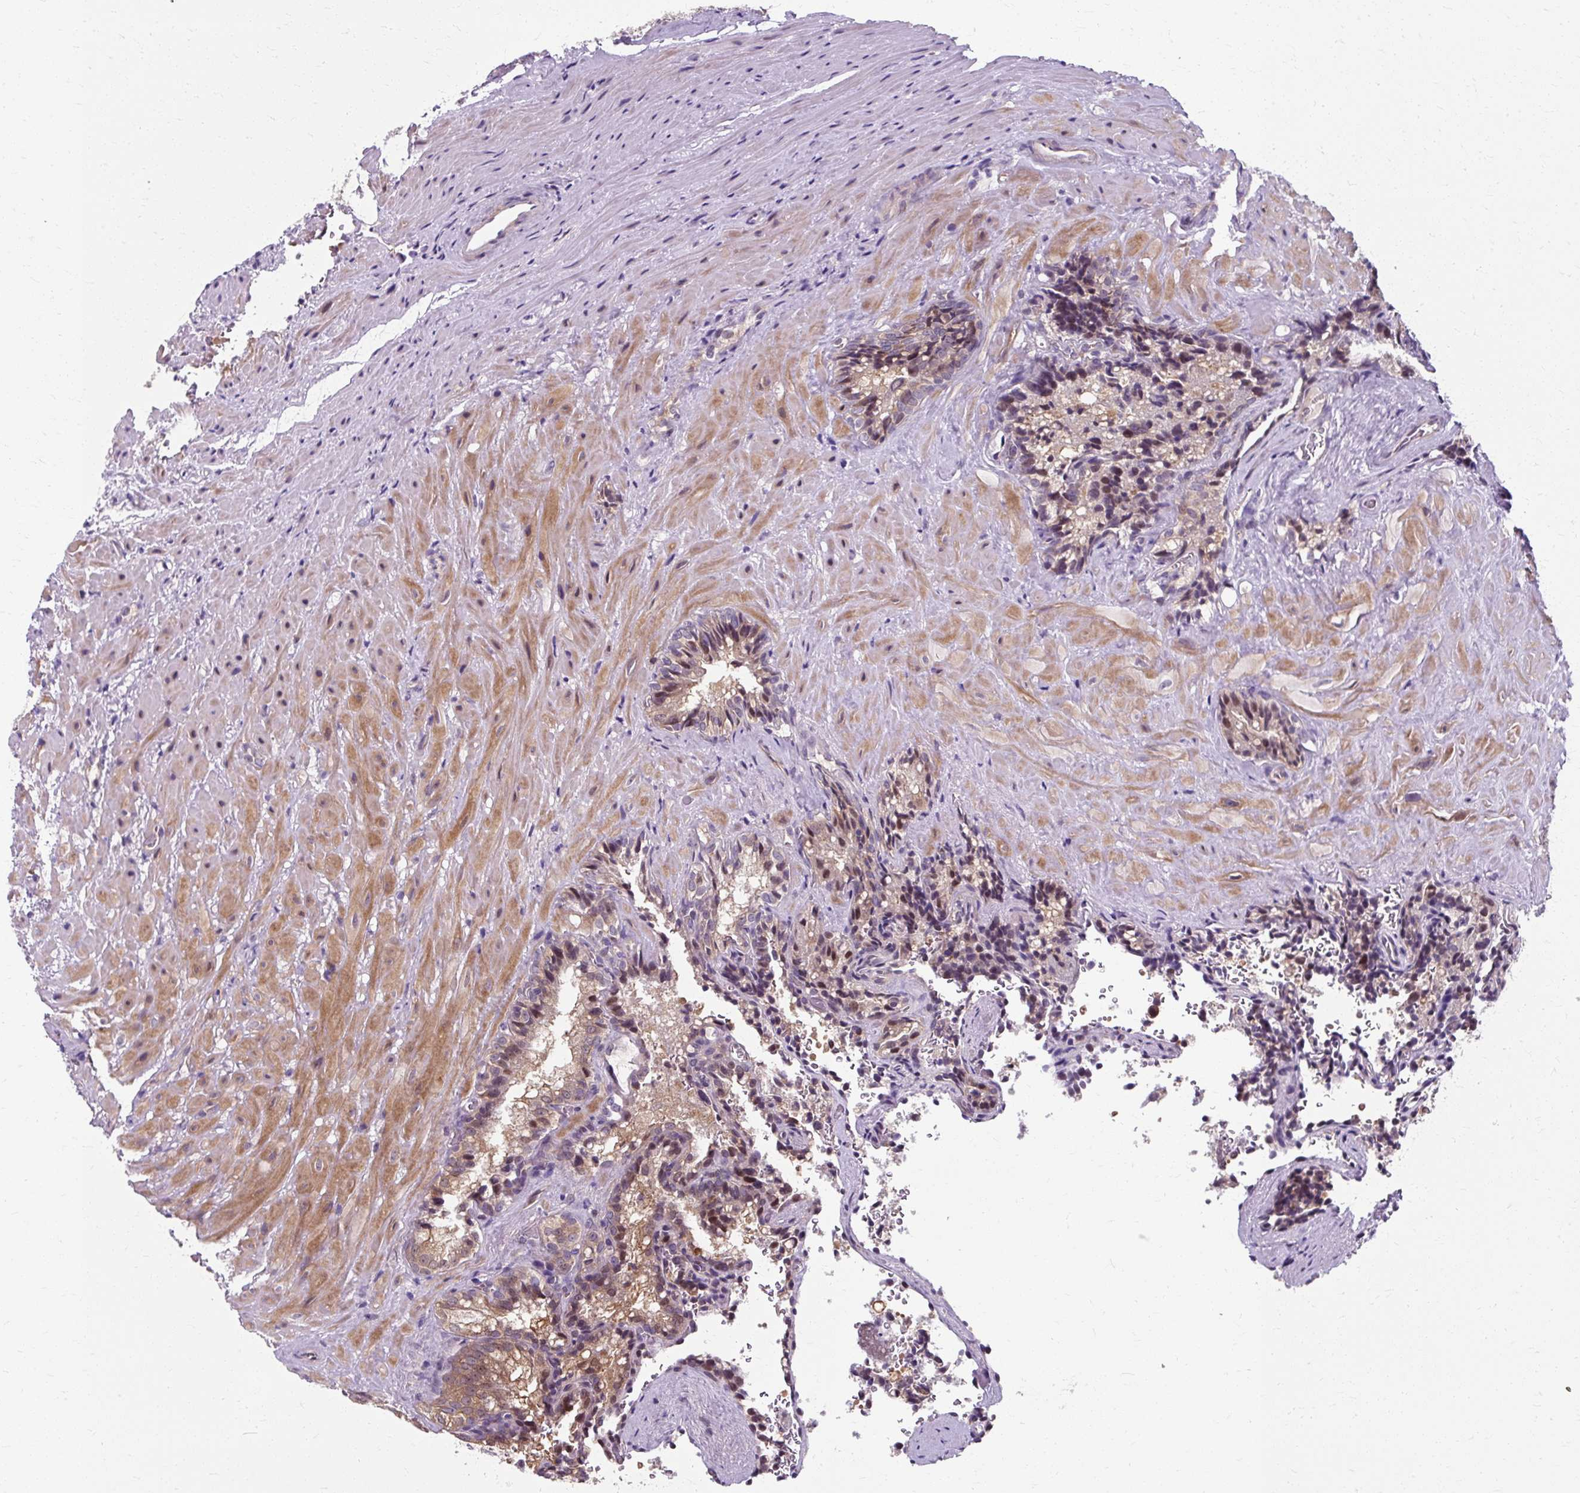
{"staining": {"intensity": "moderate", "quantity": "25%-75%", "location": "cytoplasmic/membranous,nuclear"}, "tissue": "seminal vesicle", "cell_type": "Glandular cells", "image_type": "normal", "snomed": [{"axis": "morphology", "description": "Normal tissue, NOS"}, {"axis": "topography", "description": "Seminal veicle"}], "caption": "Moderate cytoplasmic/membranous,nuclear expression for a protein is identified in approximately 25%-75% of glandular cells of unremarkable seminal vesicle using immunohistochemistry (IHC).", "gene": "ZNF555", "patient": {"sex": "male", "age": 47}}